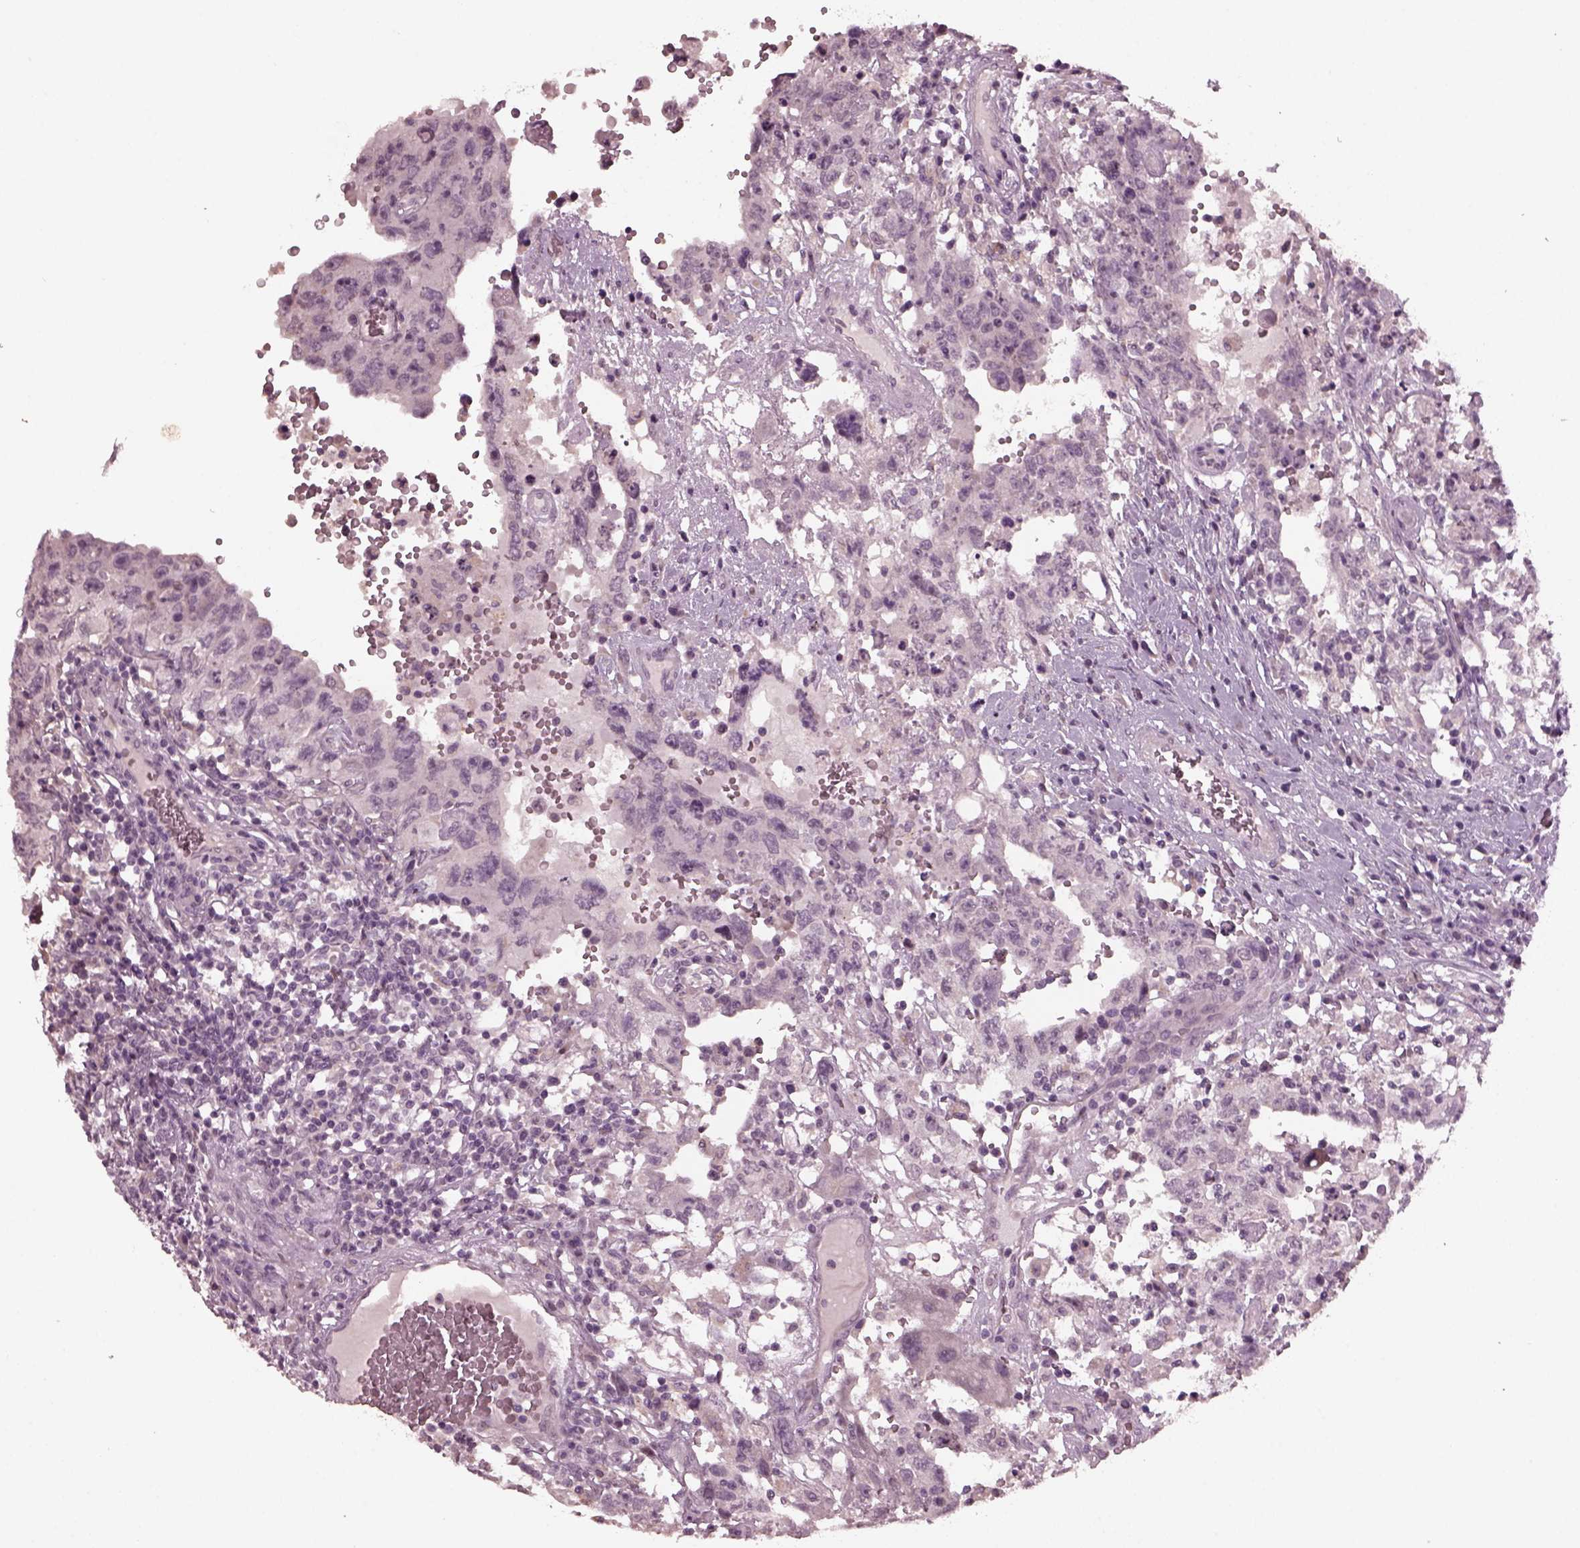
{"staining": {"intensity": "negative", "quantity": "none", "location": "none"}, "tissue": "testis cancer", "cell_type": "Tumor cells", "image_type": "cancer", "snomed": [{"axis": "morphology", "description": "Carcinoma, Embryonal, NOS"}, {"axis": "topography", "description": "Testis"}], "caption": "High power microscopy micrograph of an immunohistochemistry micrograph of embryonal carcinoma (testis), revealing no significant expression in tumor cells.", "gene": "RCVRN", "patient": {"sex": "male", "age": 26}}